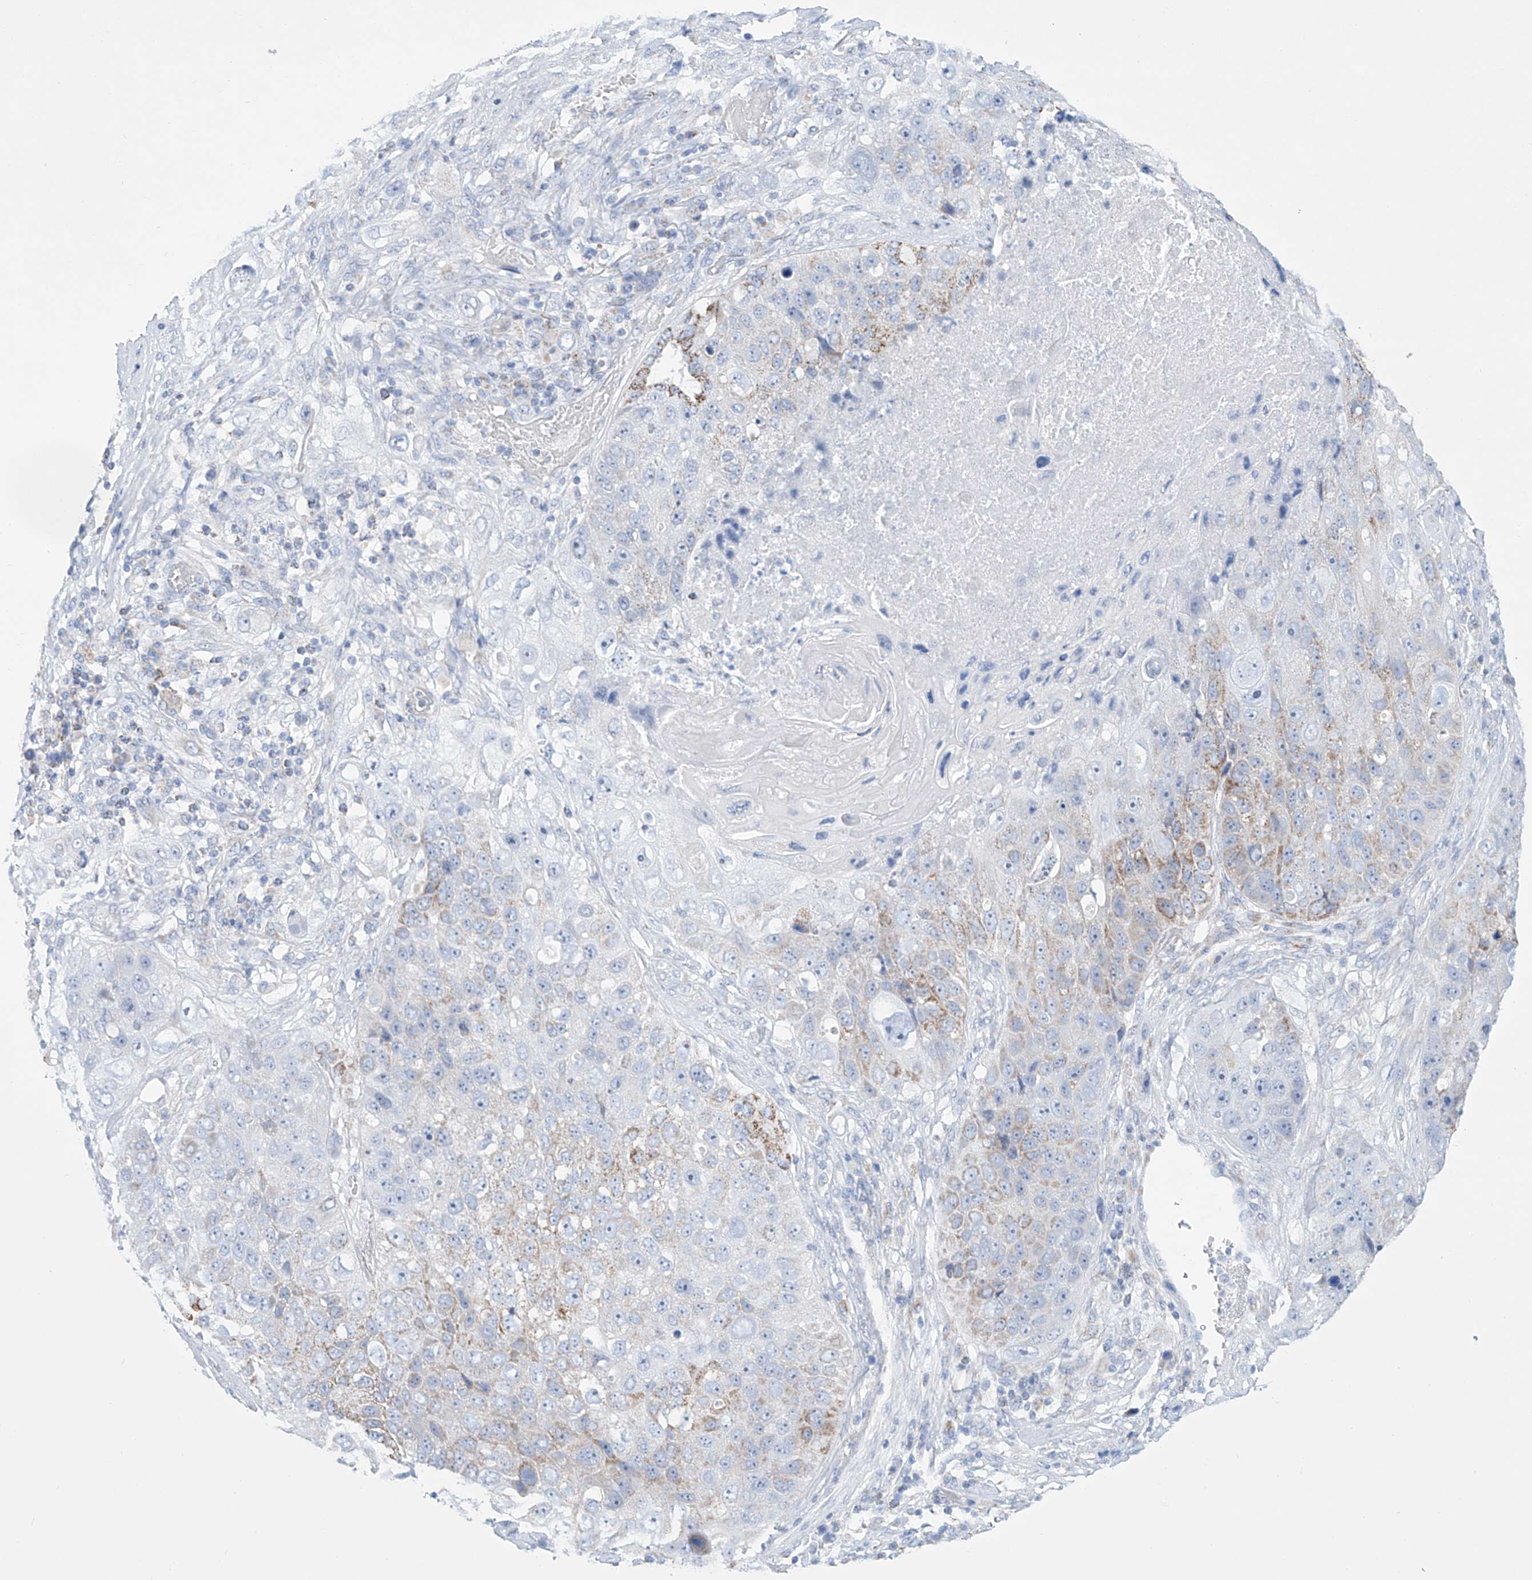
{"staining": {"intensity": "weak", "quantity": "<25%", "location": "cytoplasmic/membranous"}, "tissue": "lung cancer", "cell_type": "Tumor cells", "image_type": "cancer", "snomed": [{"axis": "morphology", "description": "Squamous cell carcinoma, NOS"}, {"axis": "topography", "description": "Lung"}], "caption": "Protein analysis of lung squamous cell carcinoma demonstrates no significant expression in tumor cells.", "gene": "ALDH6A1", "patient": {"sex": "male", "age": 61}}